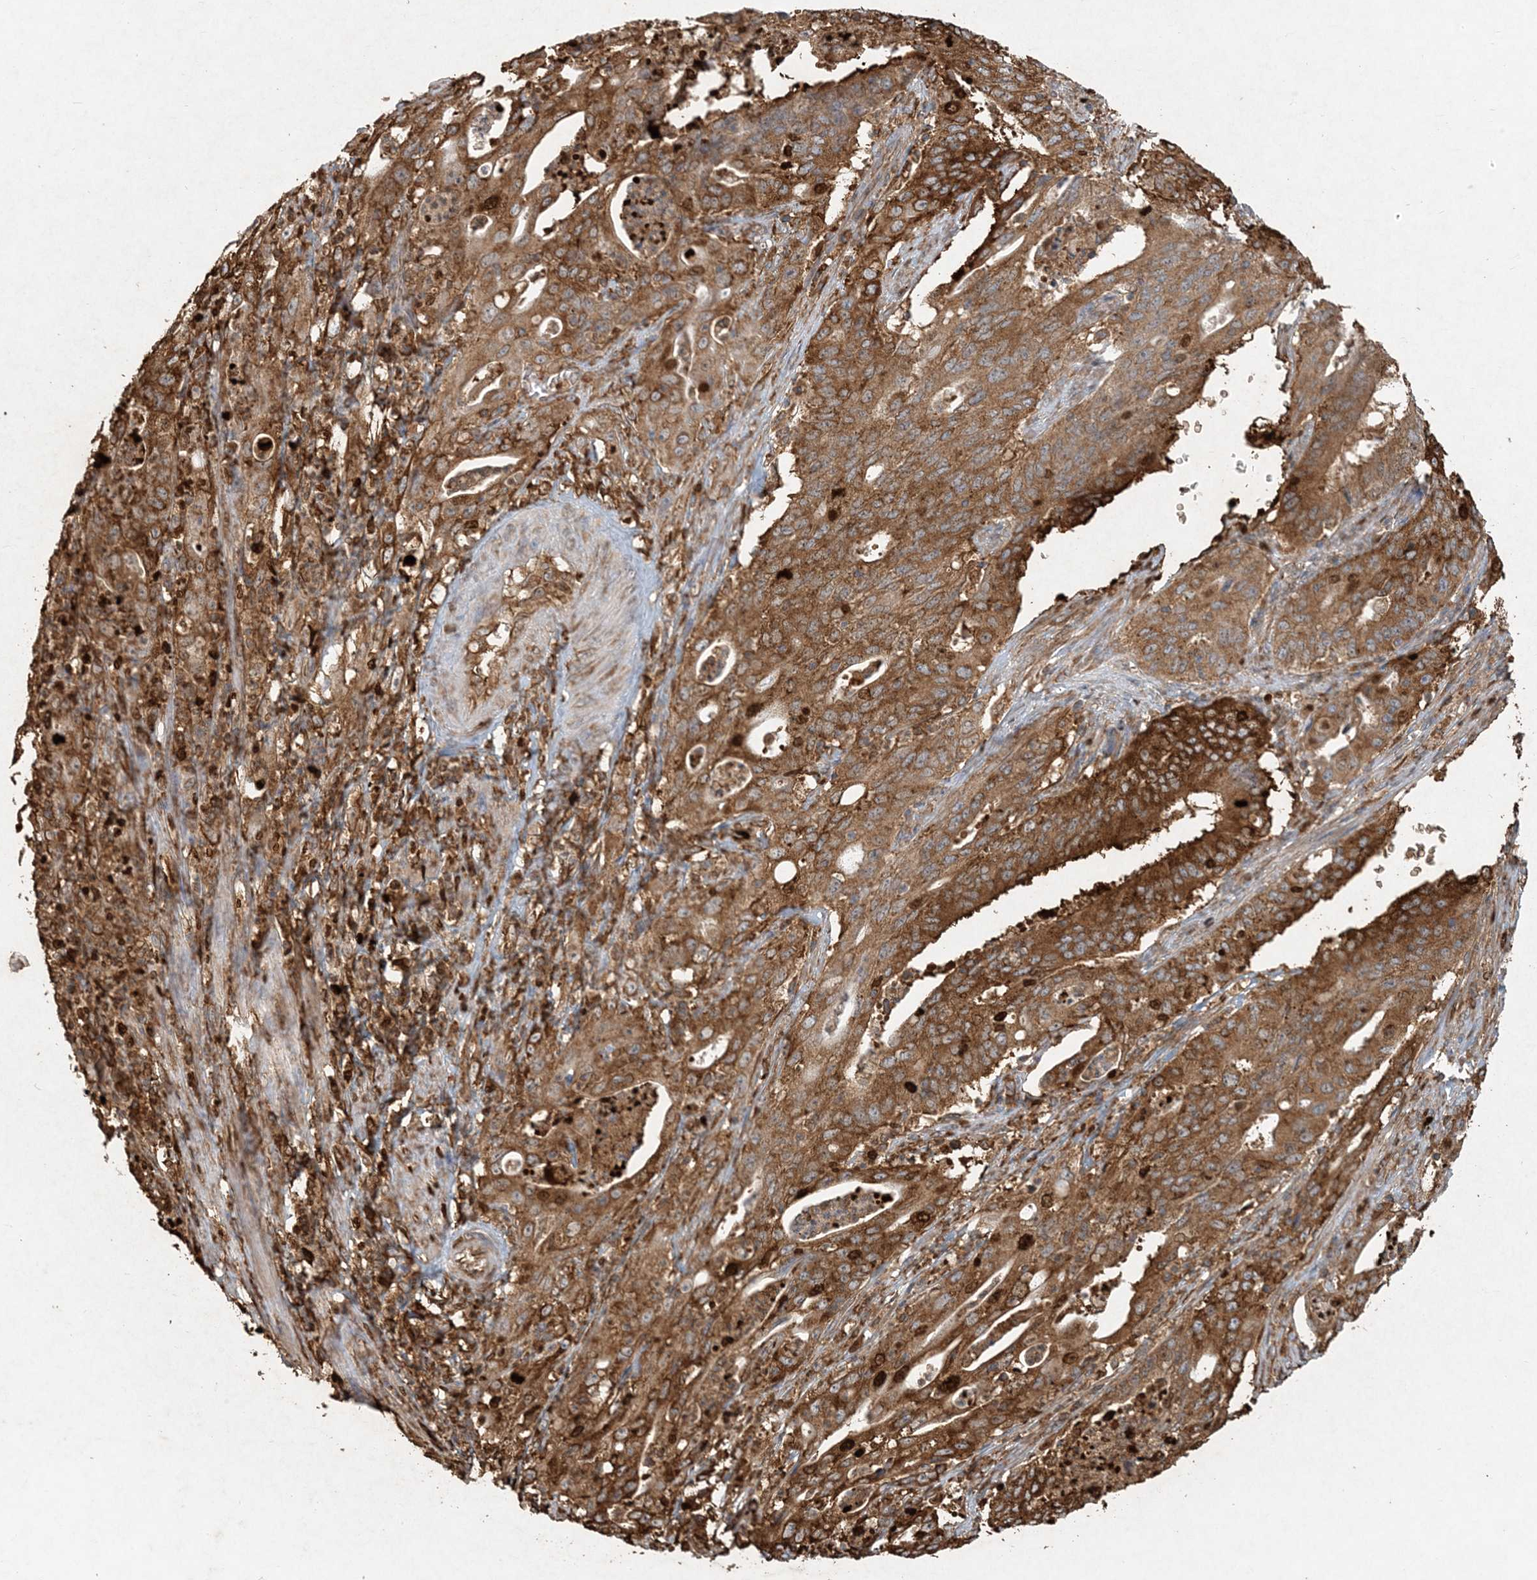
{"staining": {"intensity": "strong", "quantity": ">75%", "location": "cytoplasmic/membranous"}, "tissue": "cervical cancer", "cell_type": "Tumor cells", "image_type": "cancer", "snomed": [{"axis": "morphology", "description": "Adenocarcinoma, NOS"}, {"axis": "topography", "description": "Cervix"}], "caption": "Immunohistochemical staining of cervical cancer (adenocarcinoma) displays strong cytoplasmic/membranous protein staining in about >75% of tumor cells. The staining was performed using DAB to visualize the protein expression in brown, while the nuclei were stained in blue with hematoxylin (Magnification: 20x).", "gene": "MCOLN1", "patient": {"sex": "female", "age": 44}}